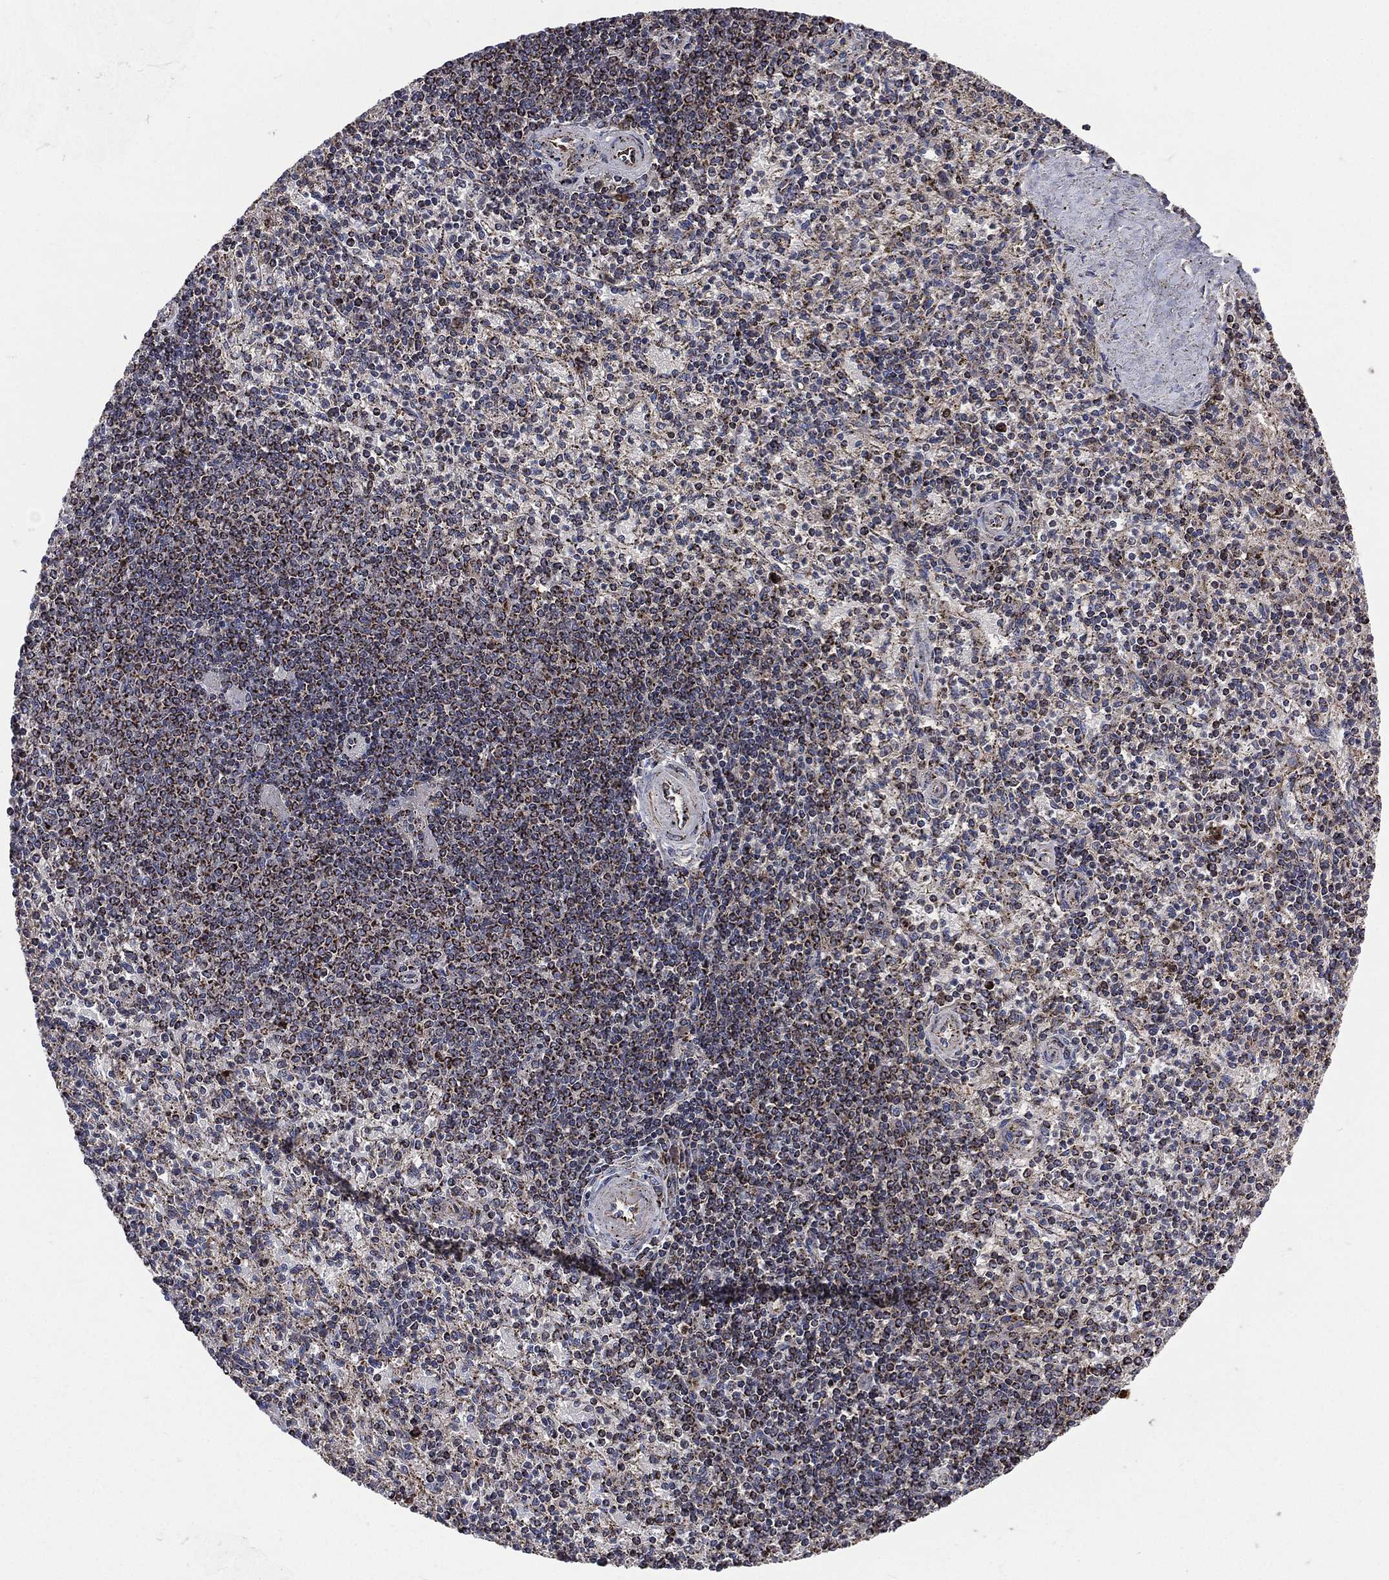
{"staining": {"intensity": "moderate", "quantity": ">75%", "location": "cytoplasmic/membranous"}, "tissue": "spleen", "cell_type": "Cells in red pulp", "image_type": "normal", "snomed": [{"axis": "morphology", "description": "Normal tissue, NOS"}, {"axis": "topography", "description": "Spleen"}], "caption": "Cells in red pulp reveal medium levels of moderate cytoplasmic/membranous staining in approximately >75% of cells in benign human spleen.", "gene": "GOT2", "patient": {"sex": "female", "age": 37}}